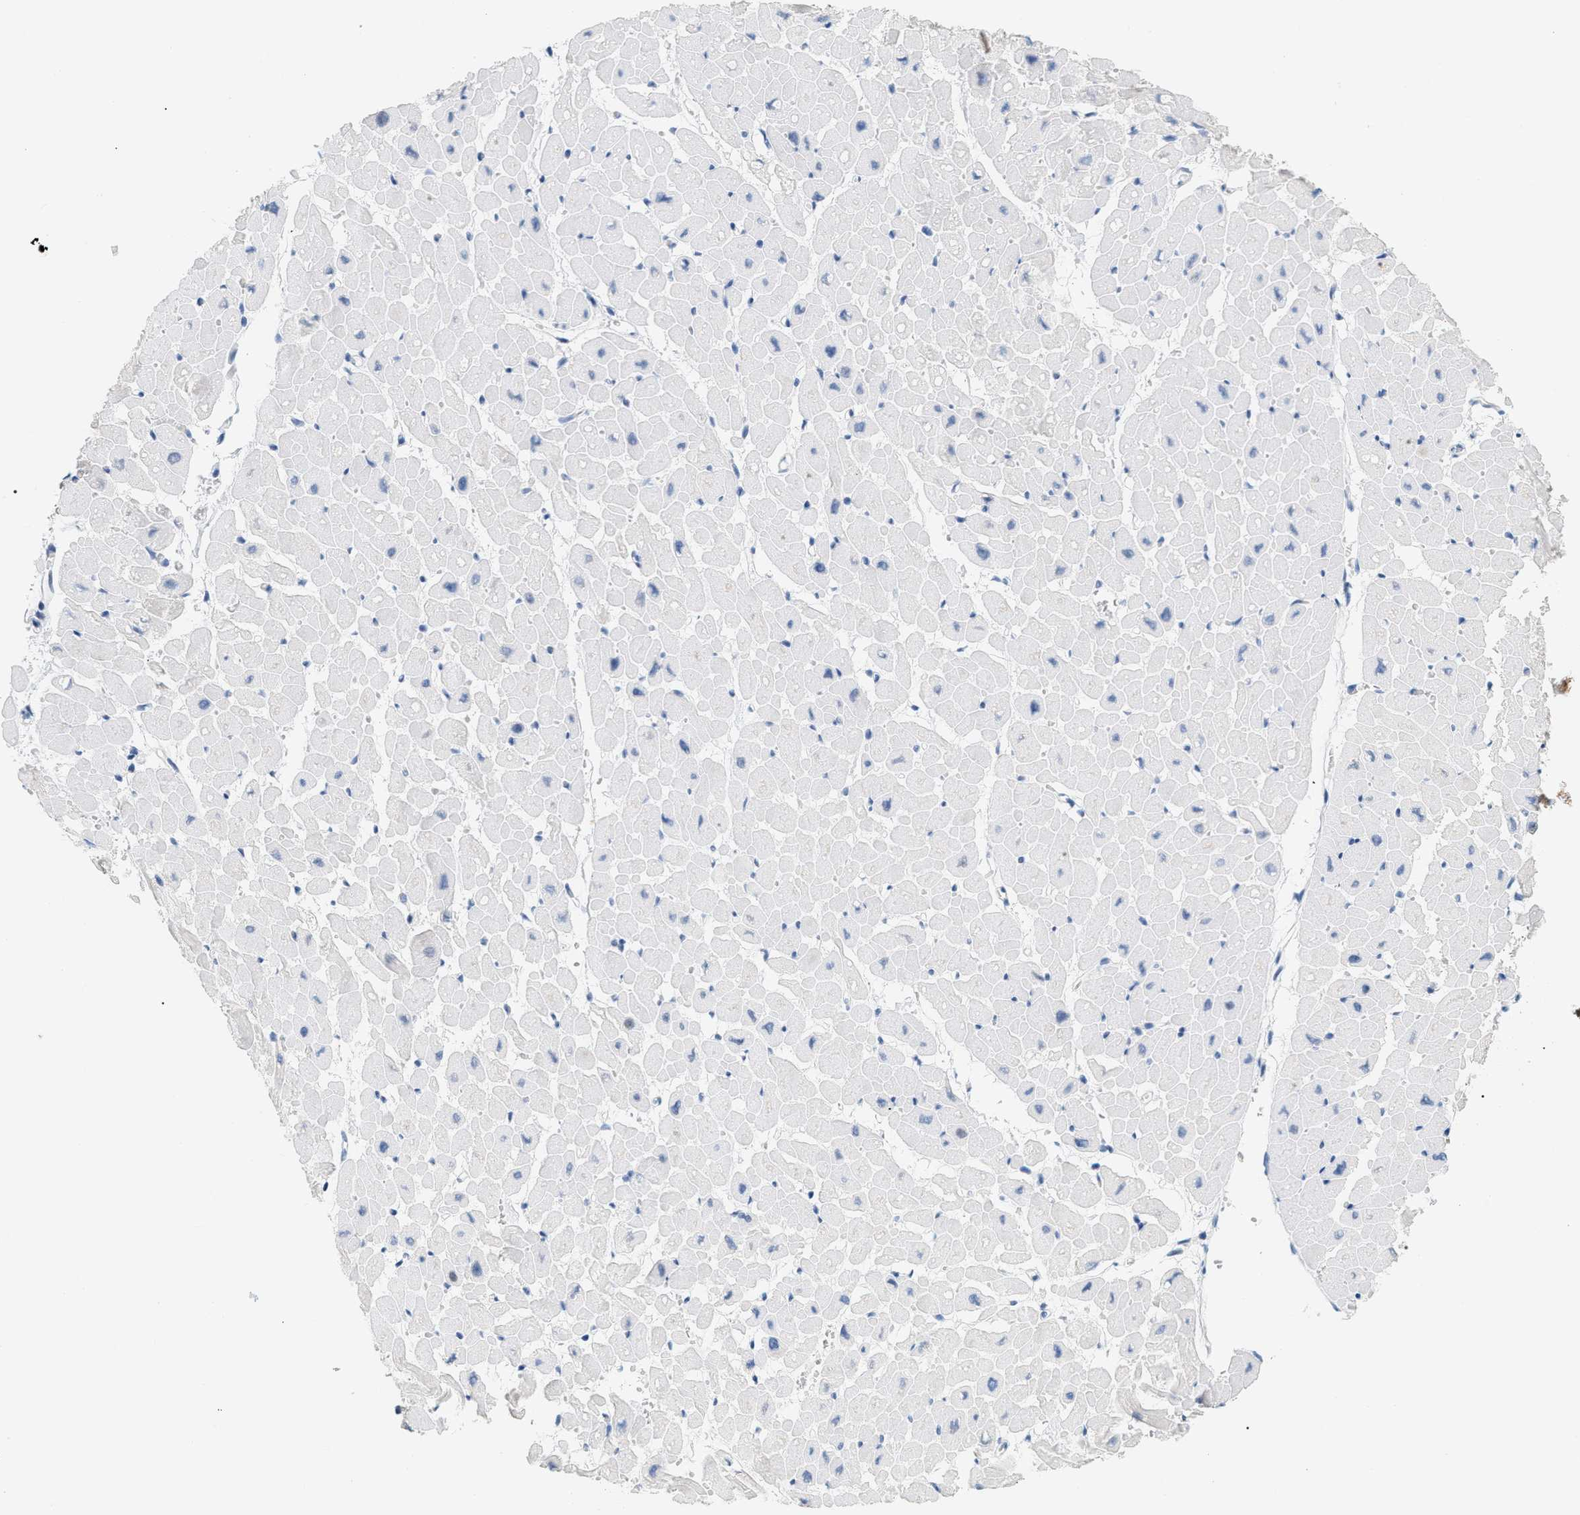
{"staining": {"intensity": "negative", "quantity": "none", "location": "none"}, "tissue": "heart muscle", "cell_type": "Cardiomyocytes", "image_type": "normal", "snomed": [{"axis": "morphology", "description": "Normal tissue, NOS"}, {"axis": "topography", "description": "Heart"}], "caption": "This is an immunohistochemistry photomicrograph of unremarkable human heart muscle. There is no expression in cardiomyocytes.", "gene": "CFH", "patient": {"sex": "male", "age": 45}}